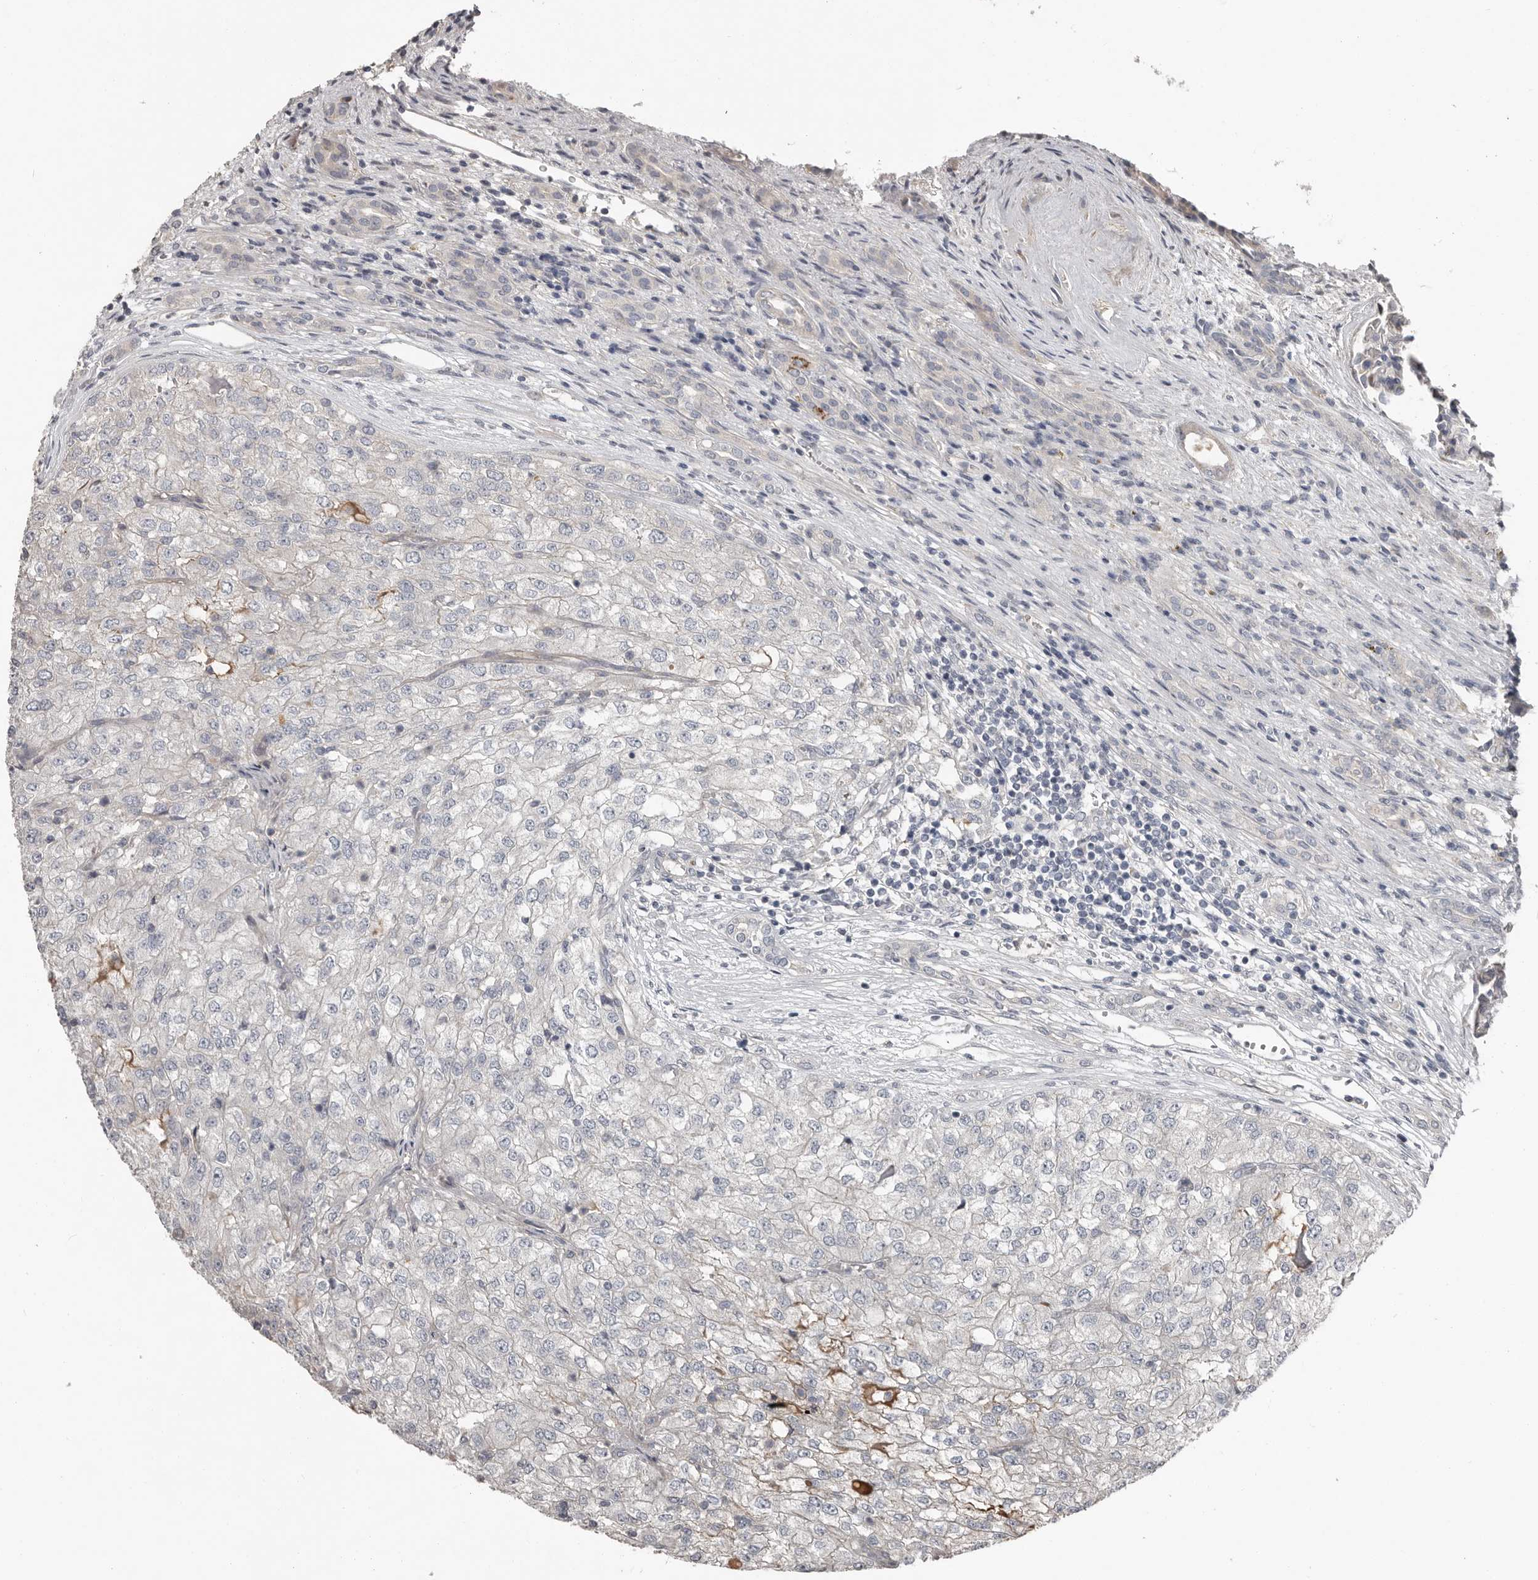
{"staining": {"intensity": "negative", "quantity": "none", "location": "none"}, "tissue": "renal cancer", "cell_type": "Tumor cells", "image_type": "cancer", "snomed": [{"axis": "morphology", "description": "Adenocarcinoma, NOS"}, {"axis": "topography", "description": "Kidney"}], "caption": "Tumor cells show no significant expression in adenocarcinoma (renal).", "gene": "CA6", "patient": {"sex": "female", "age": 54}}